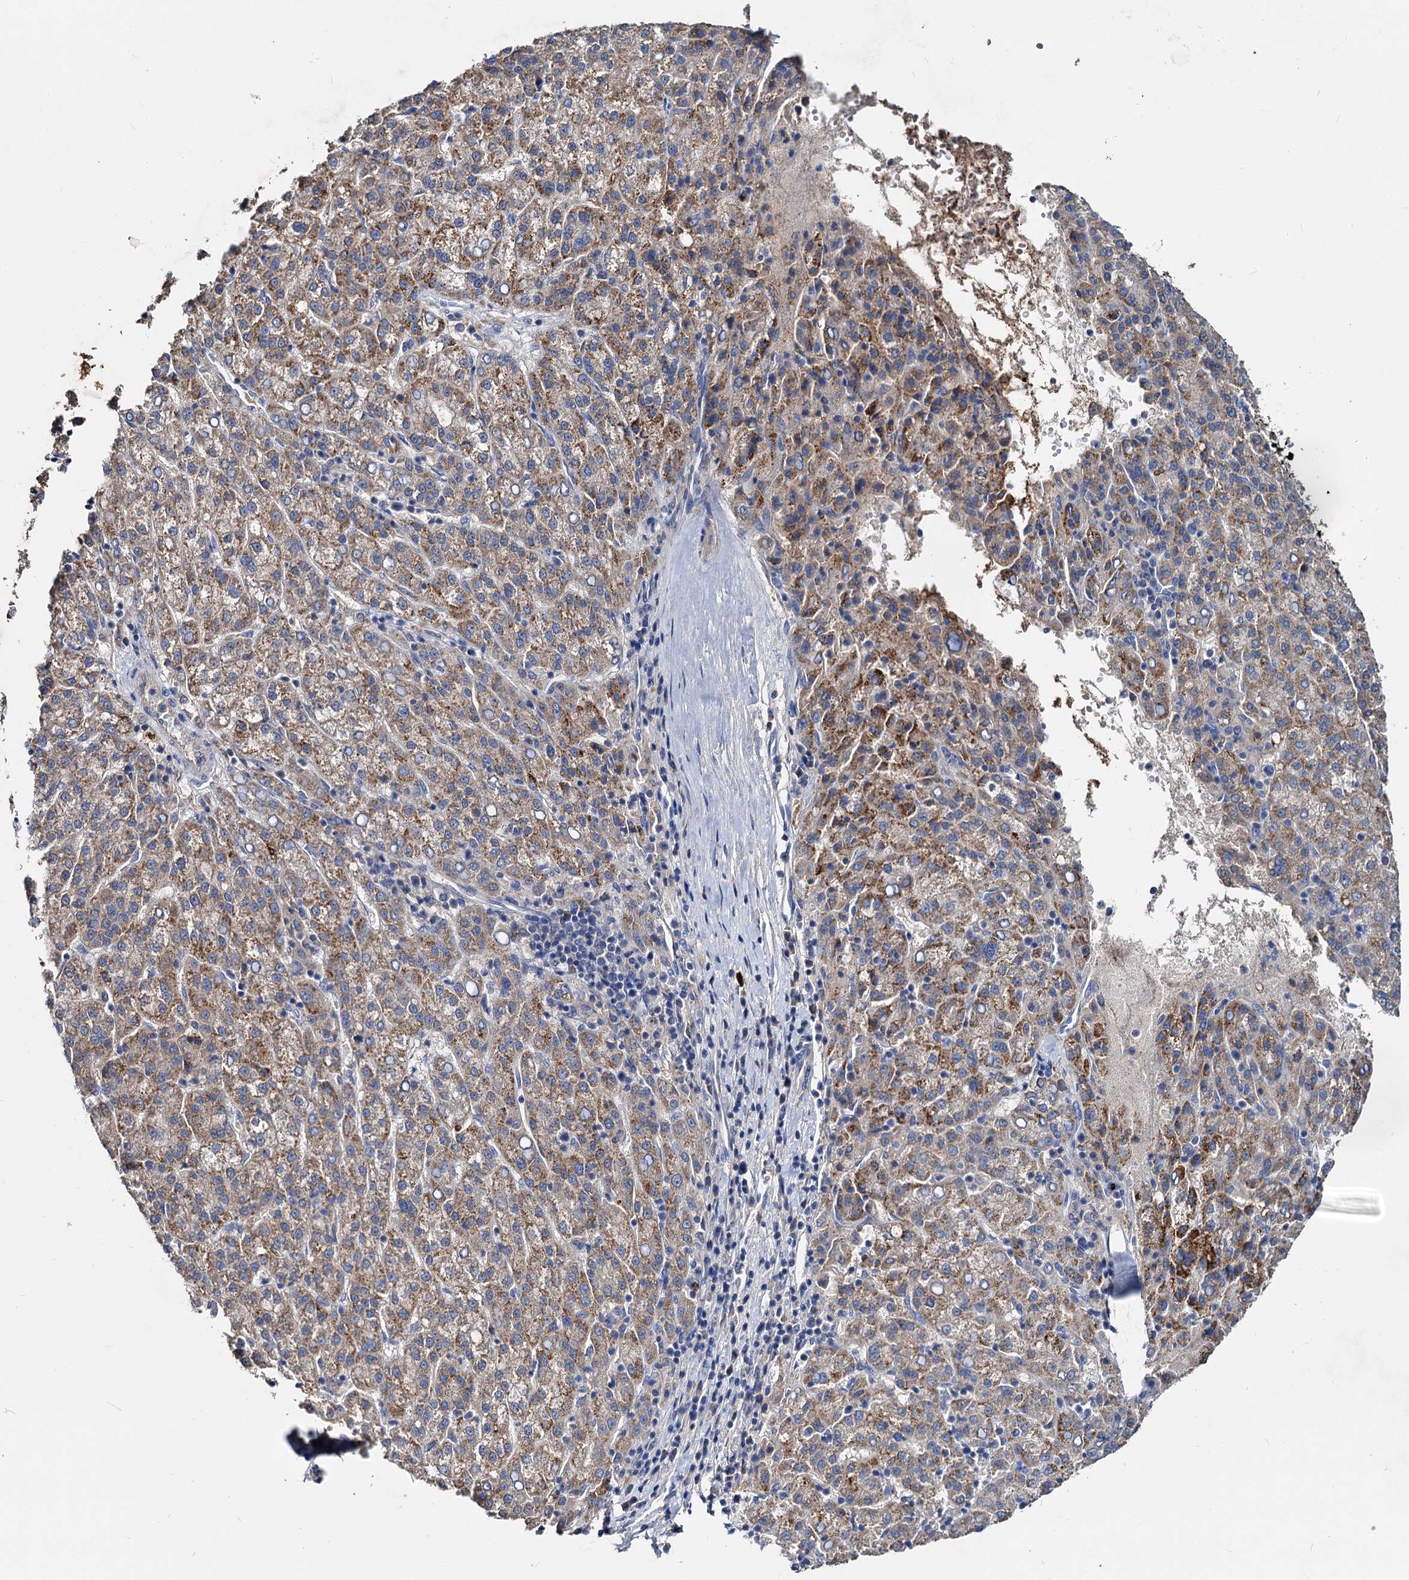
{"staining": {"intensity": "moderate", "quantity": ">75%", "location": "cytoplasmic/membranous"}, "tissue": "liver cancer", "cell_type": "Tumor cells", "image_type": "cancer", "snomed": [{"axis": "morphology", "description": "Carcinoma, Hepatocellular, NOS"}, {"axis": "topography", "description": "Liver"}], "caption": "Hepatocellular carcinoma (liver) stained with a protein marker reveals moderate staining in tumor cells.", "gene": "ACY3", "patient": {"sex": "female", "age": 58}}